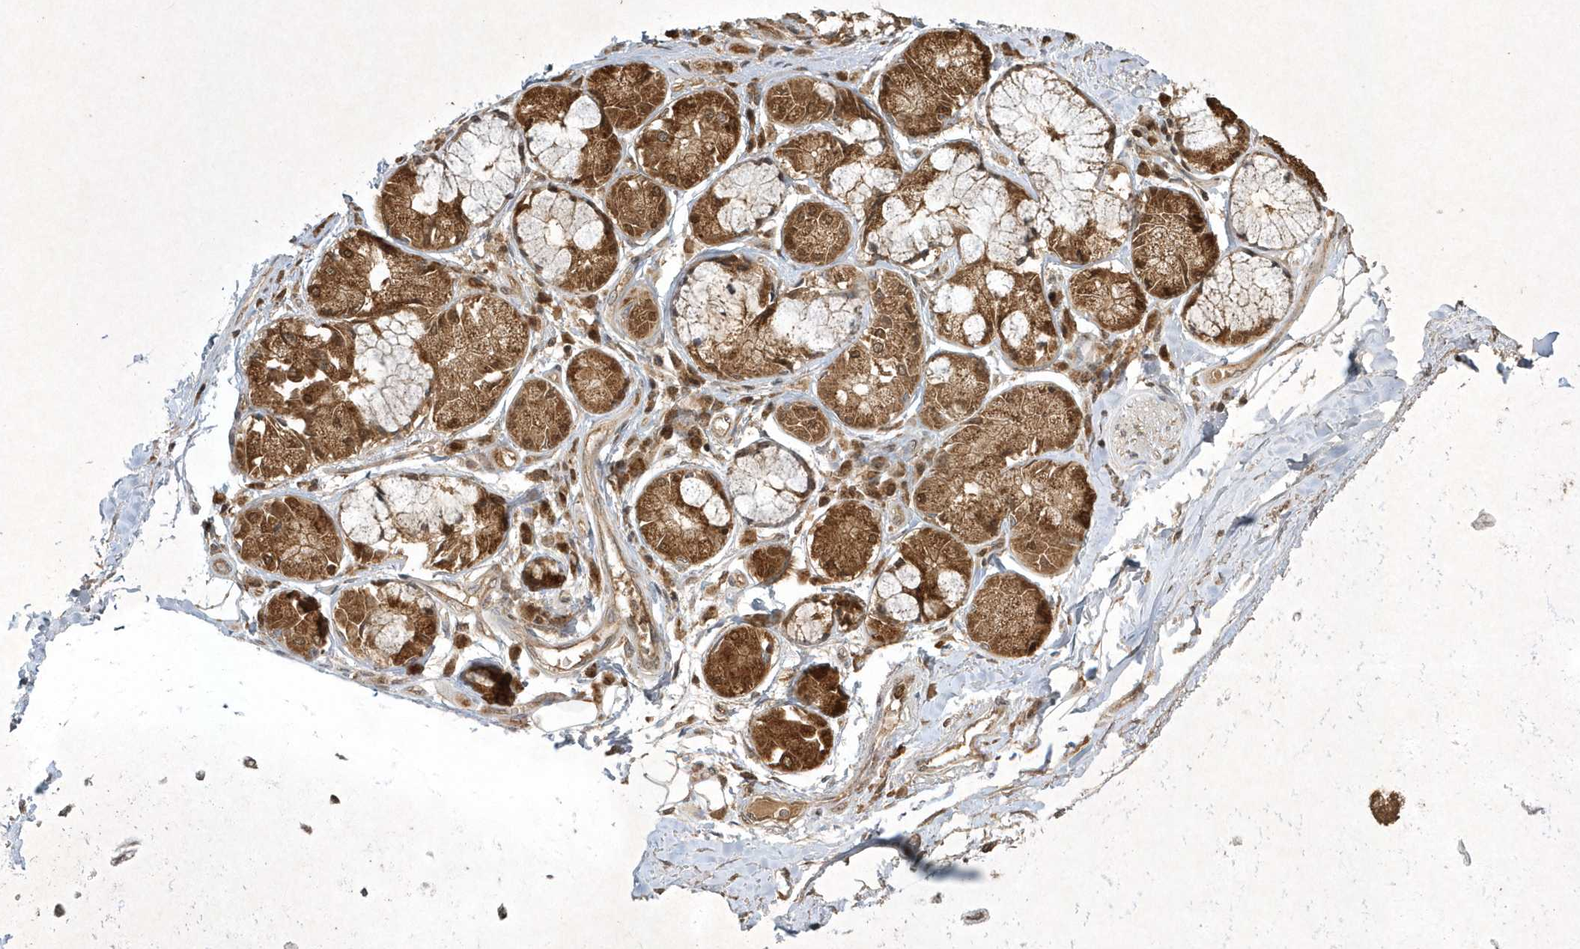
{"staining": {"intensity": "negative", "quantity": "none", "location": "none"}, "tissue": "adipose tissue", "cell_type": "Adipocytes", "image_type": "normal", "snomed": [{"axis": "morphology", "description": "Normal tissue, NOS"}, {"axis": "topography", "description": "Cartilage tissue"}, {"axis": "topography", "description": "Bronchus"}, {"axis": "topography", "description": "Lung"}, {"axis": "topography", "description": "Peripheral nerve tissue"}], "caption": "Adipocytes are negative for protein expression in unremarkable human adipose tissue. (Stains: DAB immunohistochemistry with hematoxylin counter stain, Microscopy: brightfield microscopy at high magnification).", "gene": "PLTP", "patient": {"sex": "female", "age": 49}}